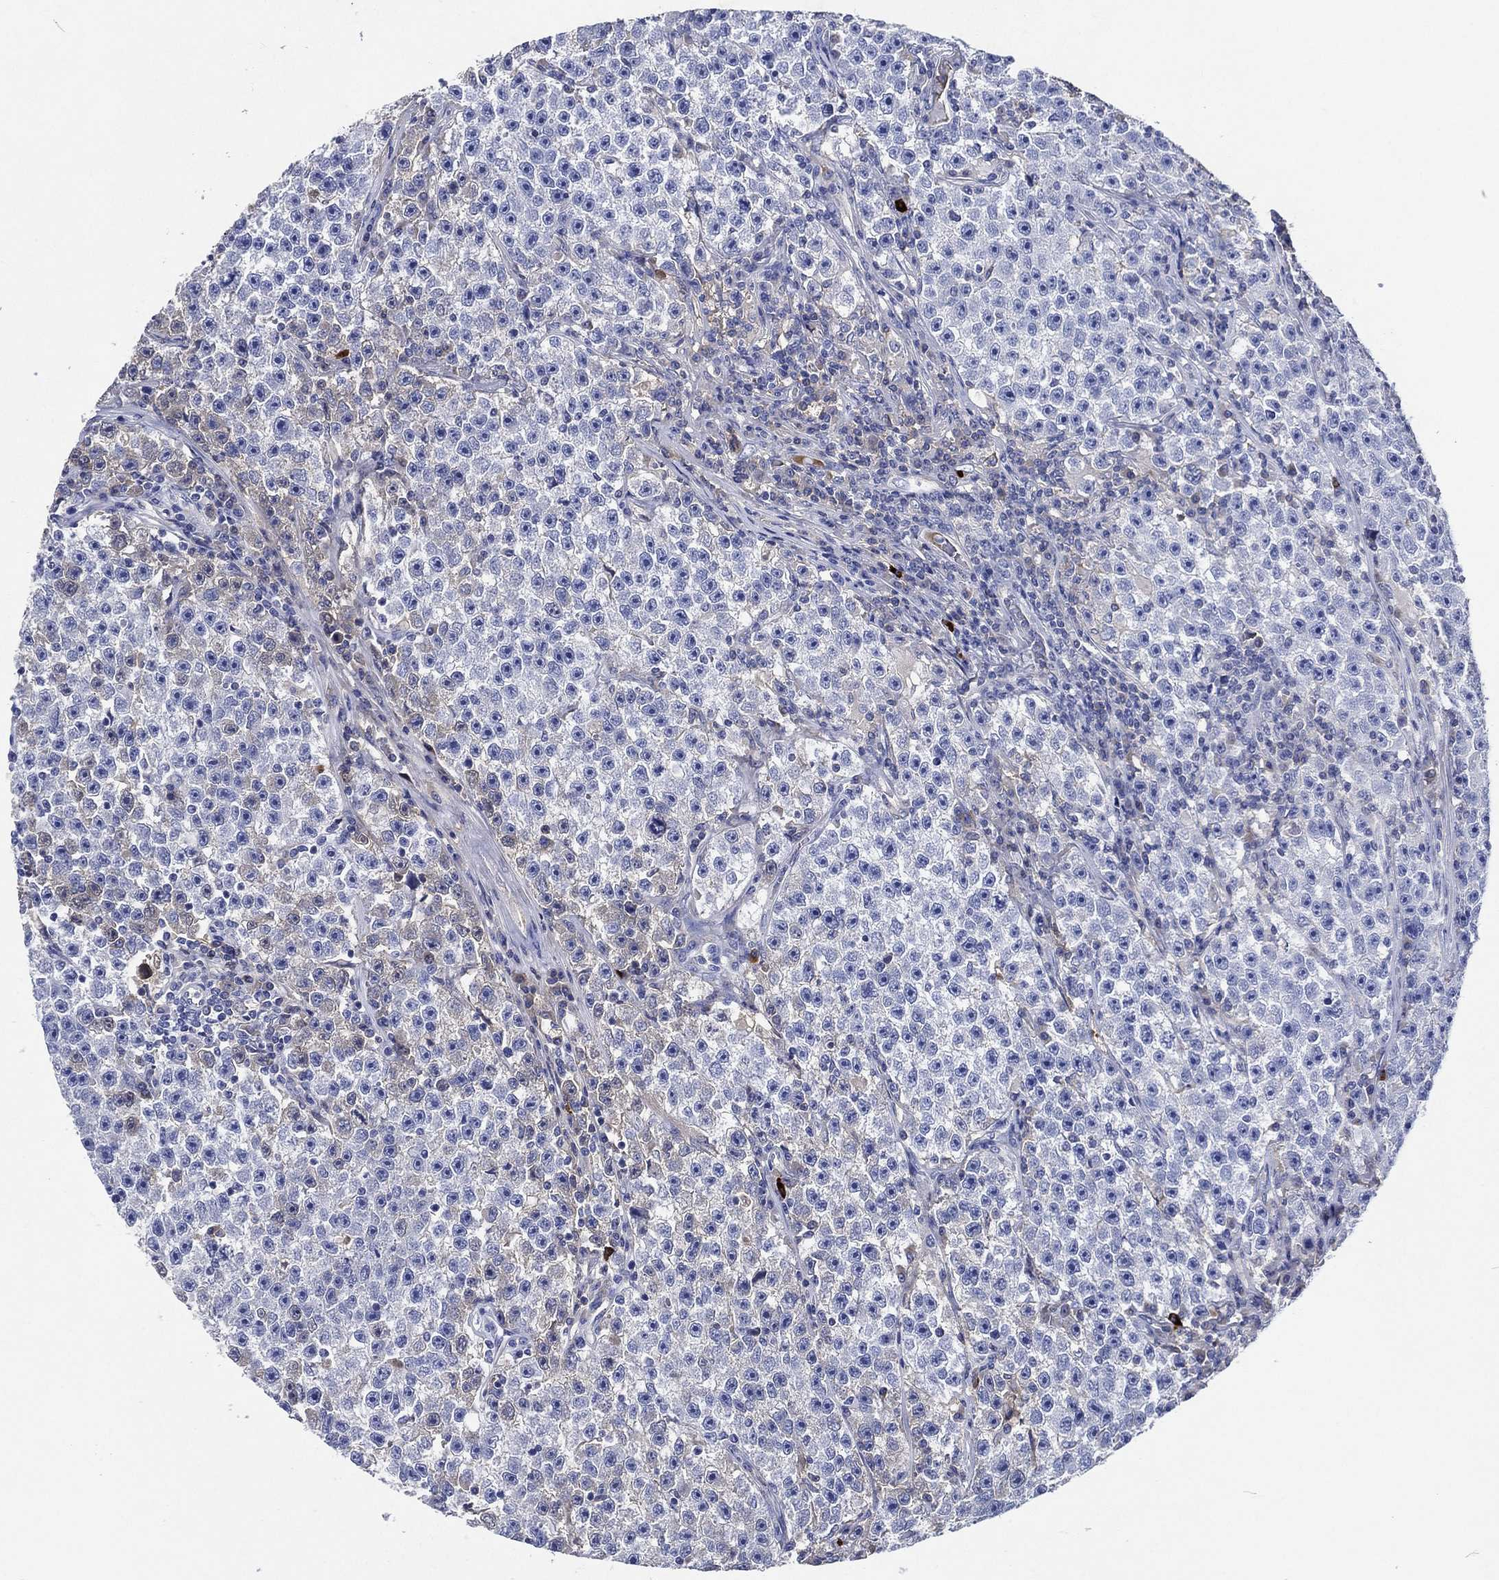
{"staining": {"intensity": "negative", "quantity": "none", "location": "none"}, "tissue": "testis cancer", "cell_type": "Tumor cells", "image_type": "cancer", "snomed": [{"axis": "morphology", "description": "Seminoma, NOS"}, {"axis": "topography", "description": "Testis"}], "caption": "Immunohistochemistry photomicrograph of testis cancer (seminoma) stained for a protein (brown), which demonstrates no expression in tumor cells.", "gene": "TMPRSS11D", "patient": {"sex": "male", "age": 22}}